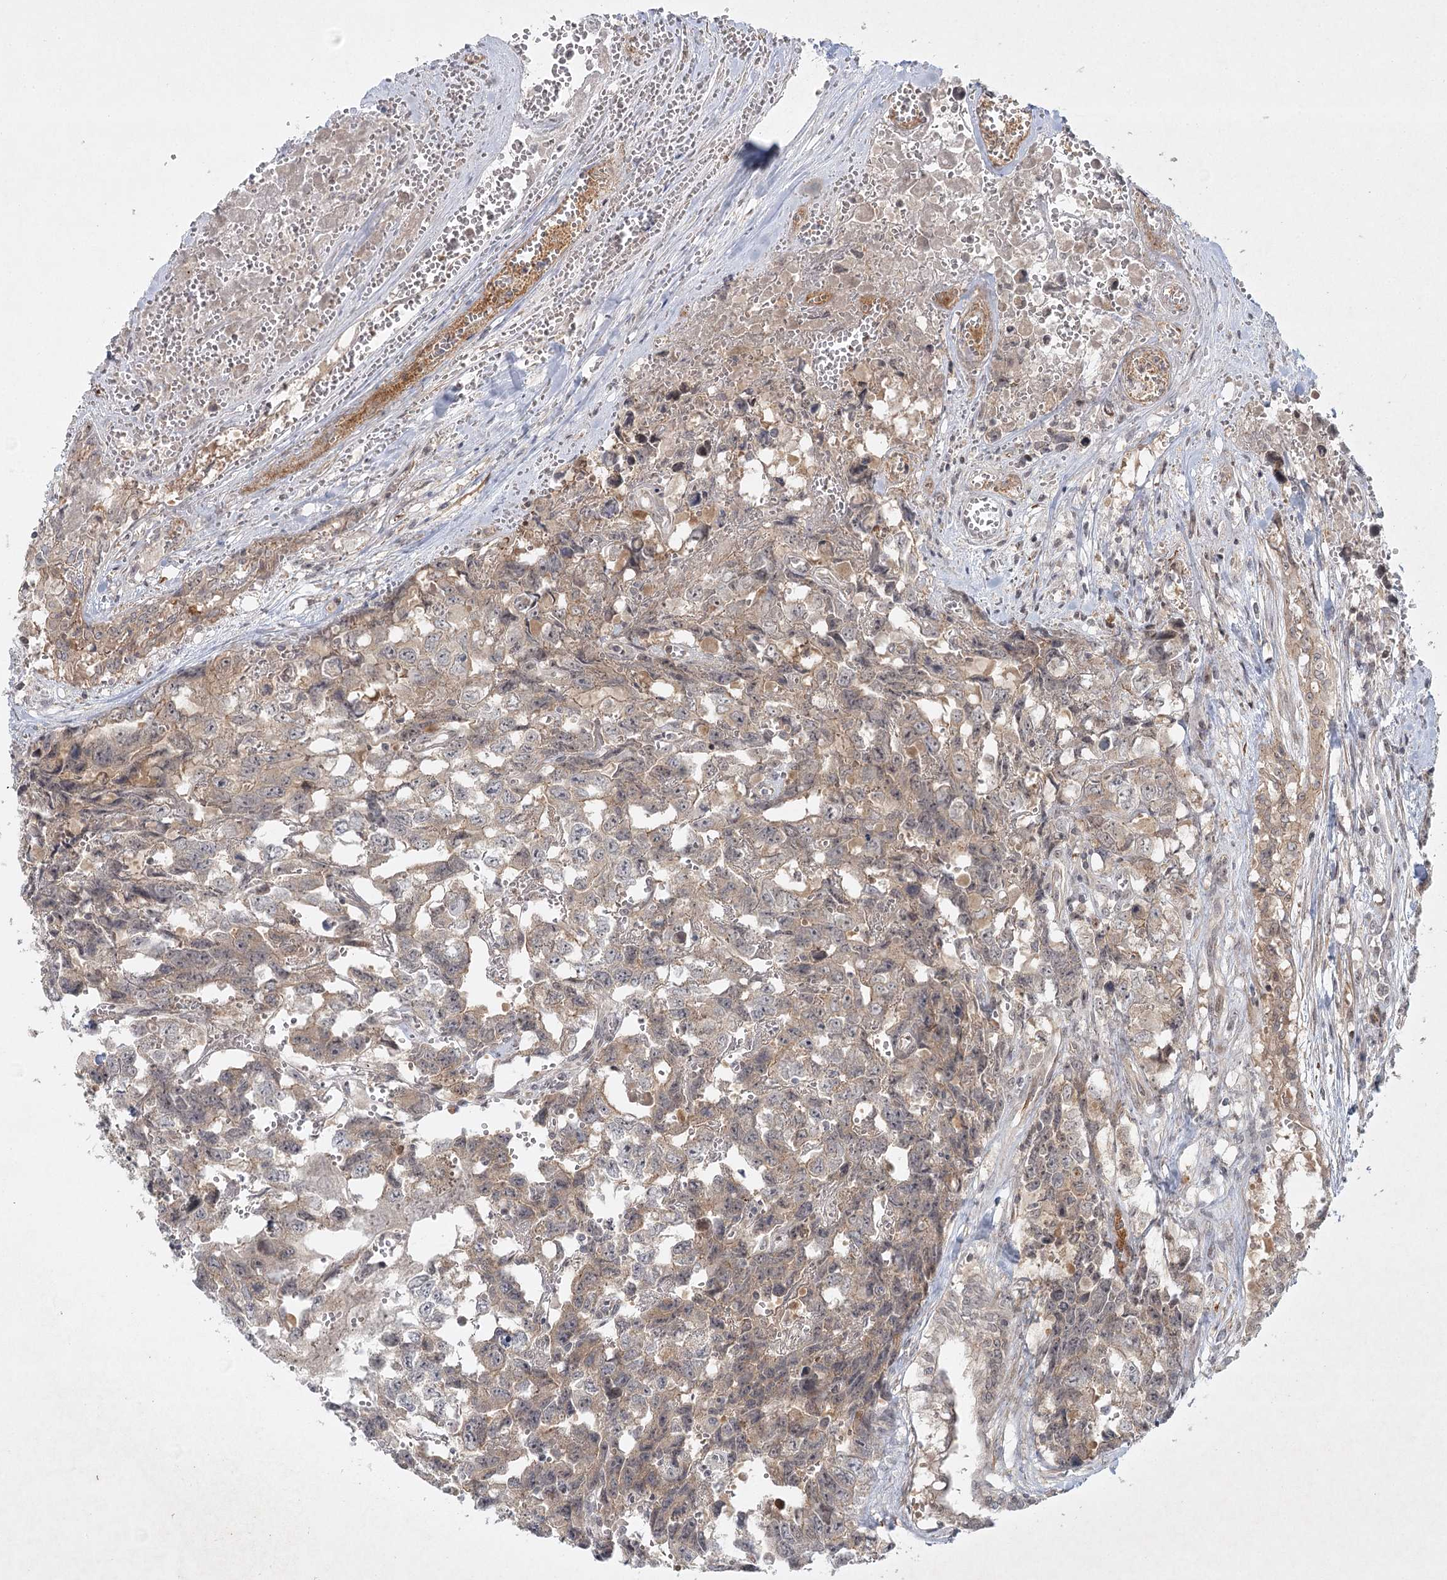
{"staining": {"intensity": "weak", "quantity": "<25%", "location": "cytoplasmic/membranous"}, "tissue": "testis cancer", "cell_type": "Tumor cells", "image_type": "cancer", "snomed": [{"axis": "morphology", "description": "Carcinoma, Embryonal, NOS"}, {"axis": "topography", "description": "Testis"}], "caption": "Immunohistochemical staining of testis embryonal carcinoma reveals no significant staining in tumor cells.", "gene": "SH2D3A", "patient": {"sex": "male", "age": 31}}